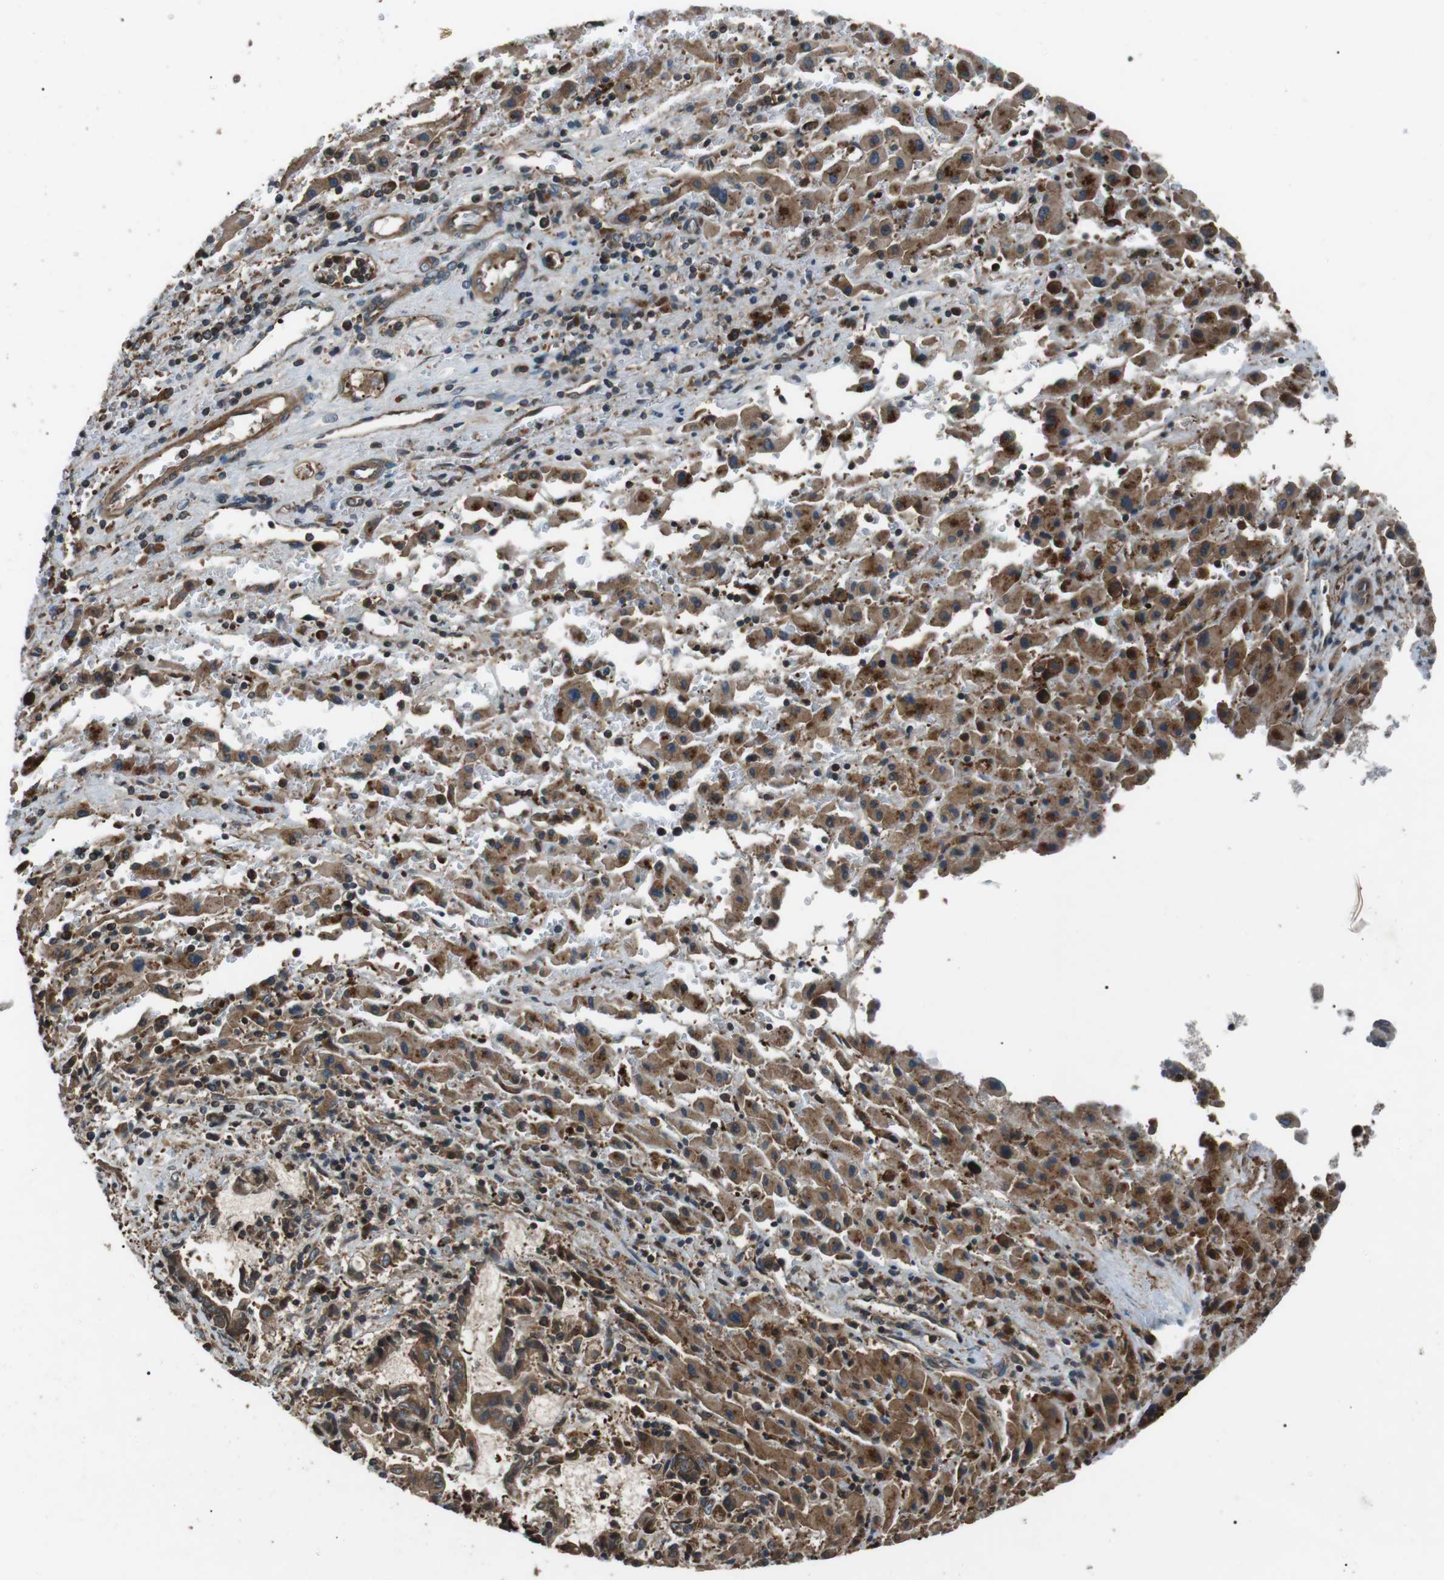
{"staining": {"intensity": "moderate", "quantity": ">75%", "location": "cytoplasmic/membranous"}, "tissue": "liver cancer", "cell_type": "Tumor cells", "image_type": "cancer", "snomed": [{"axis": "morphology", "description": "Cholangiocarcinoma"}, {"axis": "topography", "description": "Liver"}], "caption": "Moderate cytoplasmic/membranous expression for a protein is seen in approximately >75% of tumor cells of cholangiocarcinoma (liver) using IHC.", "gene": "GPR161", "patient": {"sex": "male", "age": 57}}